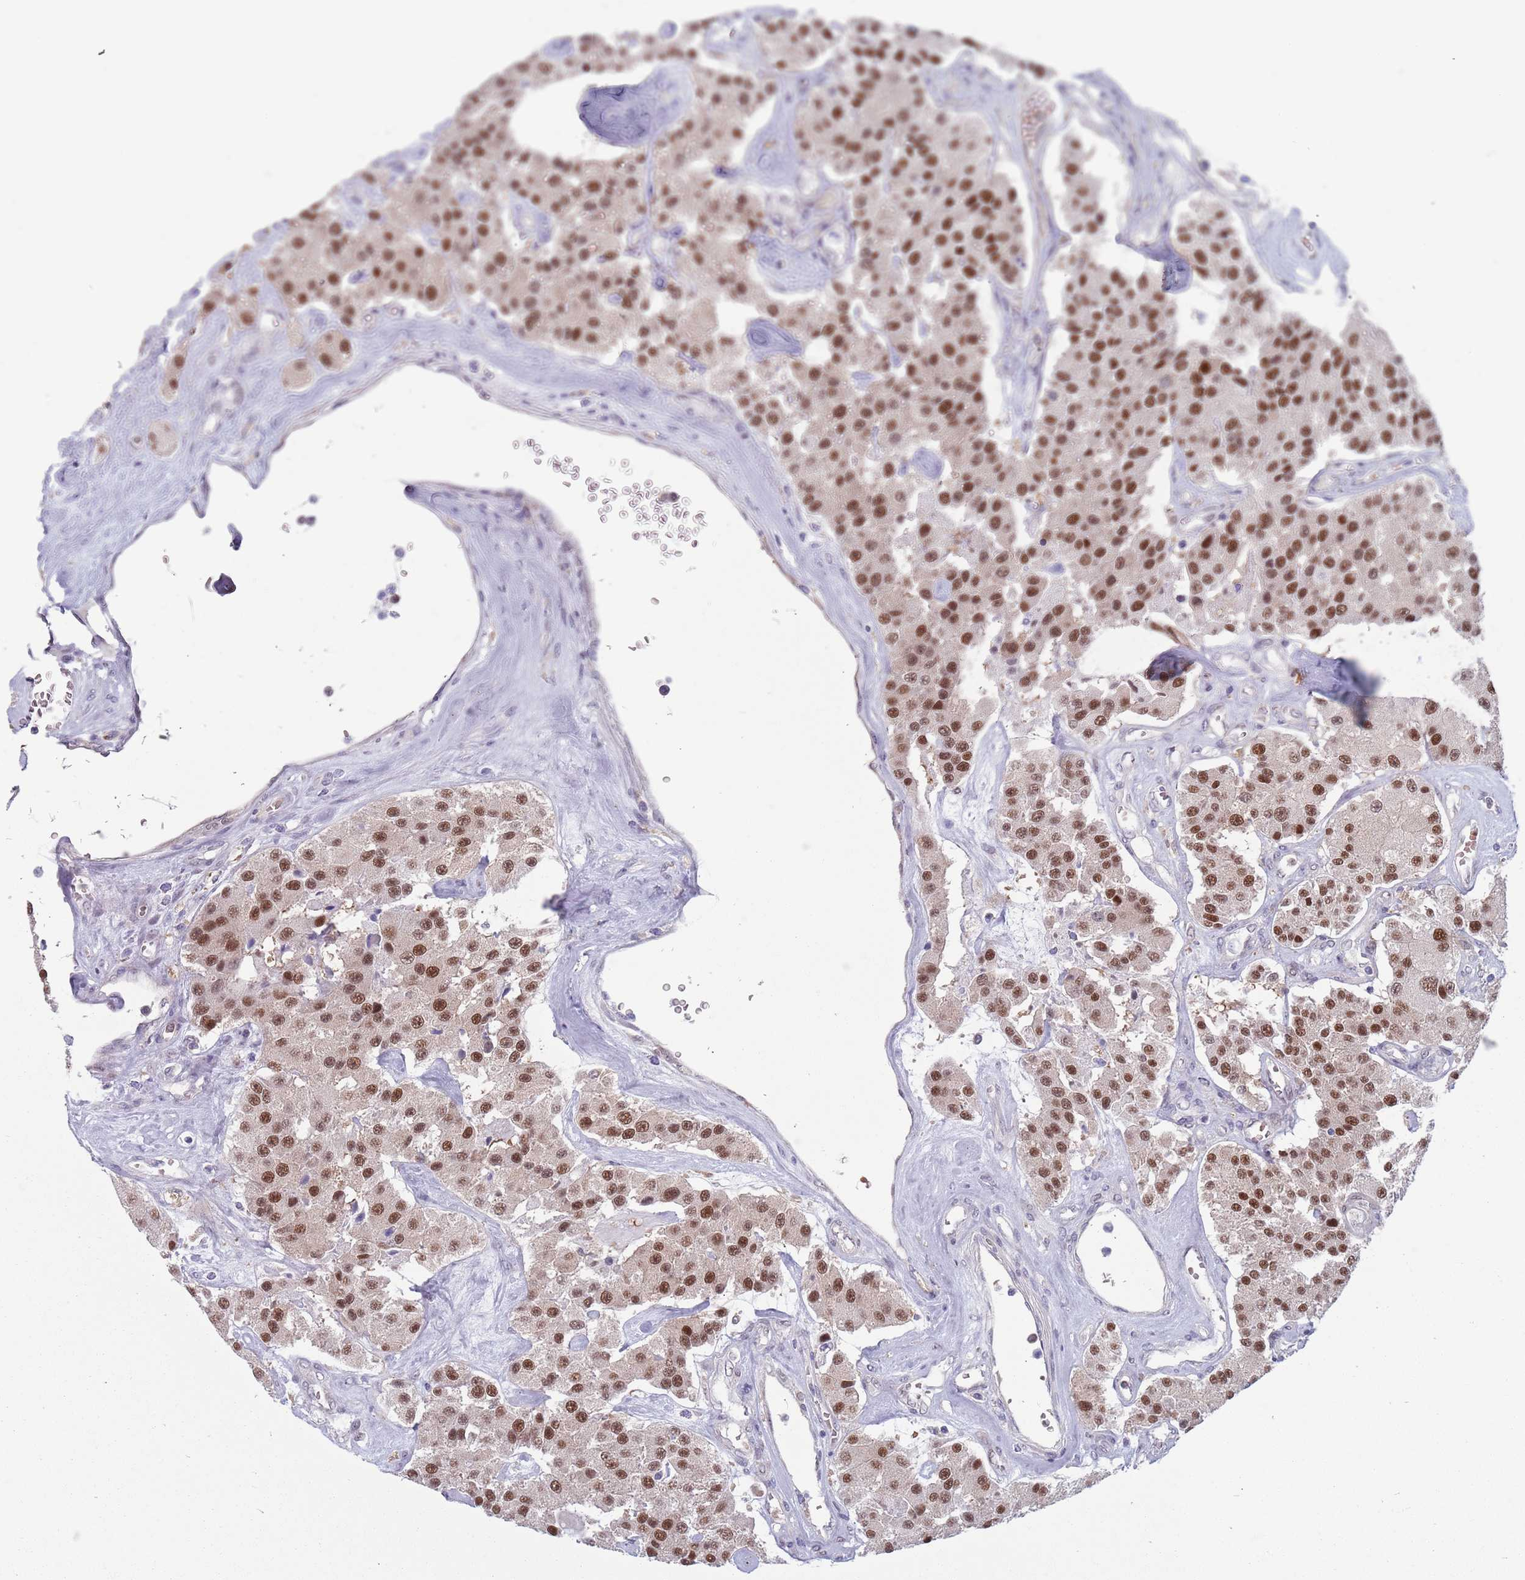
{"staining": {"intensity": "moderate", "quantity": ">75%", "location": "nuclear"}, "tissue": "carcinoid", "cell_type": "Tumor cells", "image_type": "cancer", "snomed": [{"axis": "morphology", "description": "Carcinoid, malignant, NOS"}, {"axis": "topography", "description": "Pancreas"}], "caption": "A histopathology image of carcinoid stained for a protein reveals moderate nuclear brown staining in tumor cells. (DAB IHC, brown staining for protein, blue staining for nuclei).", "gene": "CLNS1A", "patient": {"sex": "male", "age": 41}}